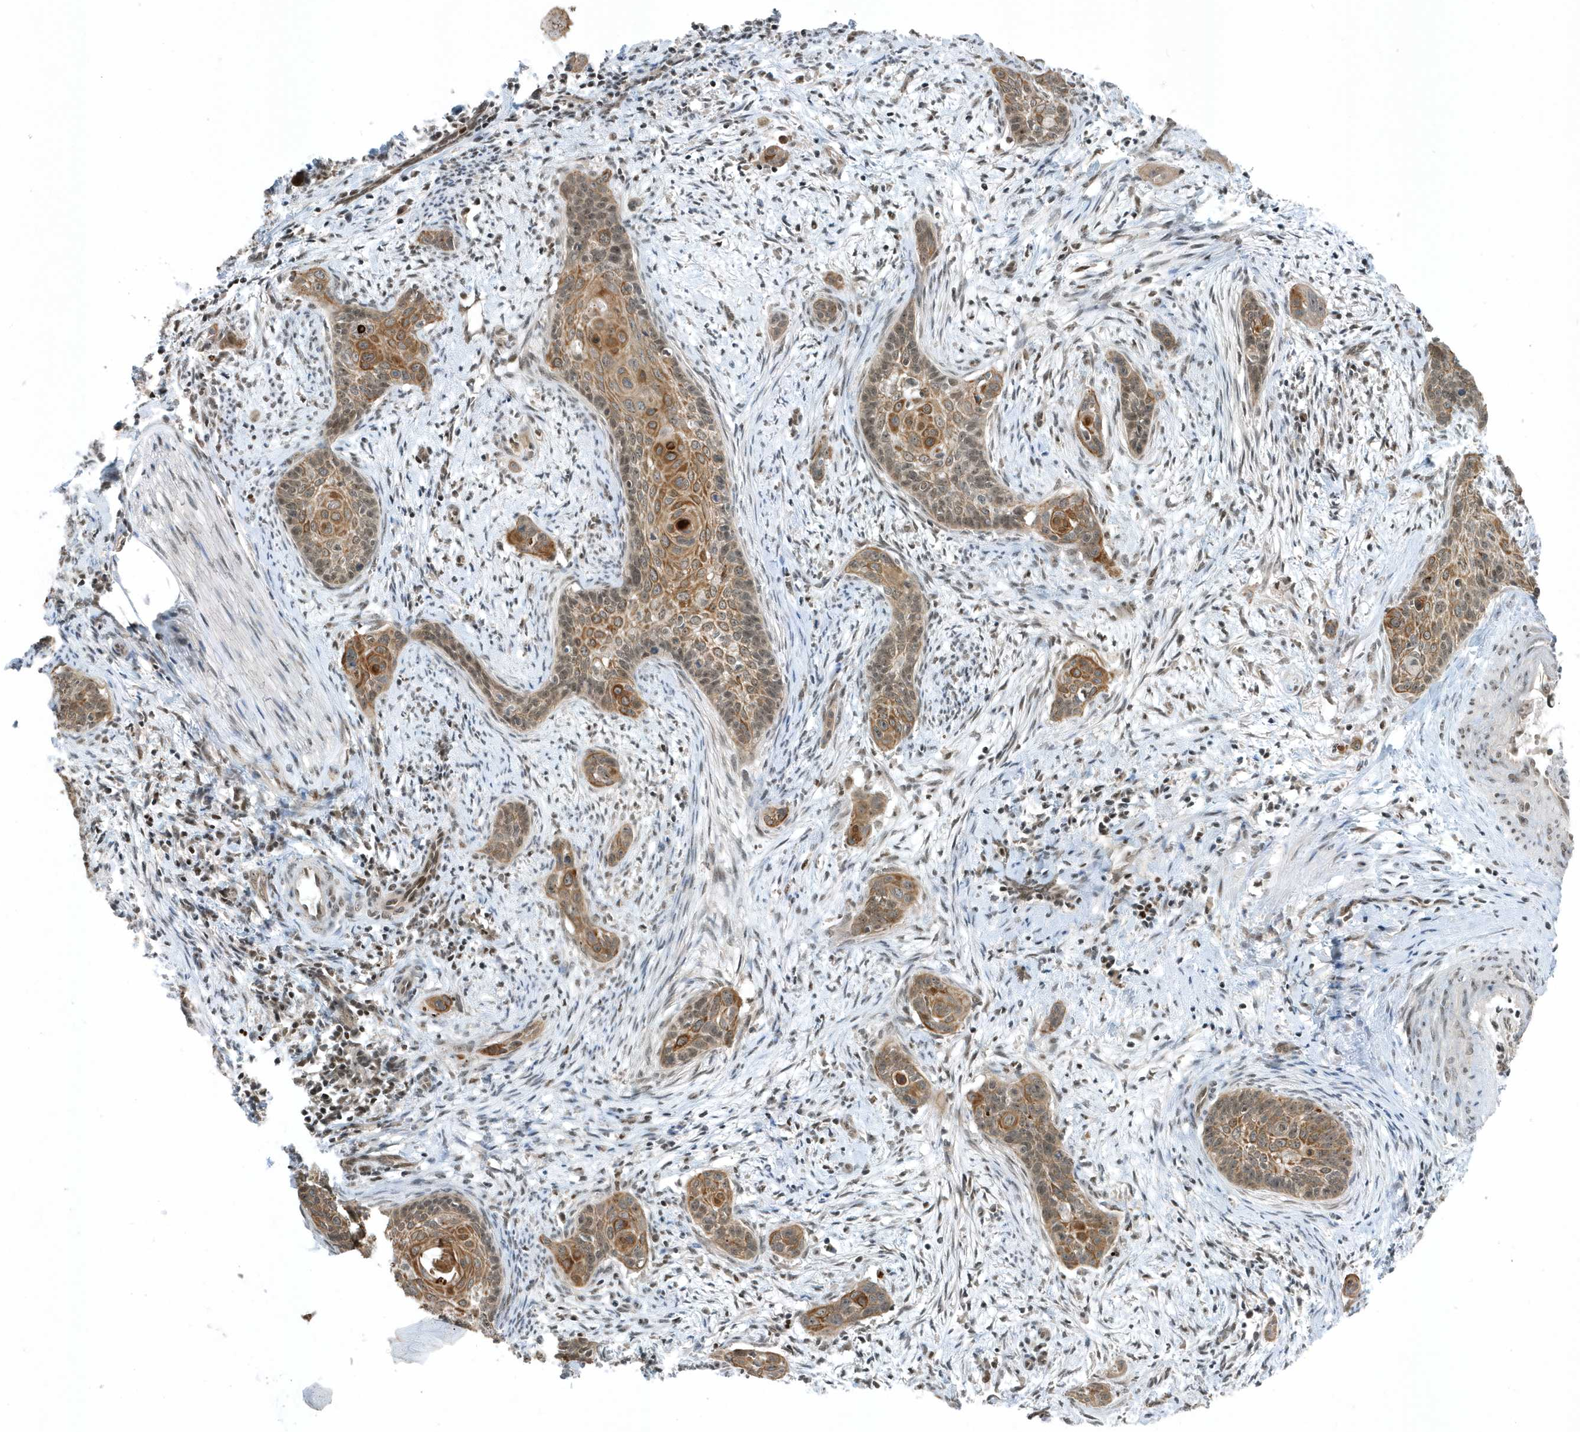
{"staining": {"intensity": "moderate", "quantity": "25%-75%", "location": "cytoplasmic/membranous"}, "tissue": "cervical cancer", "cell_type": "Tumor cells", "image_type": "cancer", "snomed": [{"axis": "morphology", "description": "Squamous cell carcinoma, NOS"}, {"axis": "topography", "description": "Cervix"}], "caption": "Protein expression analysis of human cervical squamous cell carcinoma reveals moderate cytoplasmic/membranous staining in about 25%-75% of tumor cells.", "gene": "ZNF740", "patient": {"sex": "female", "age": 33}}